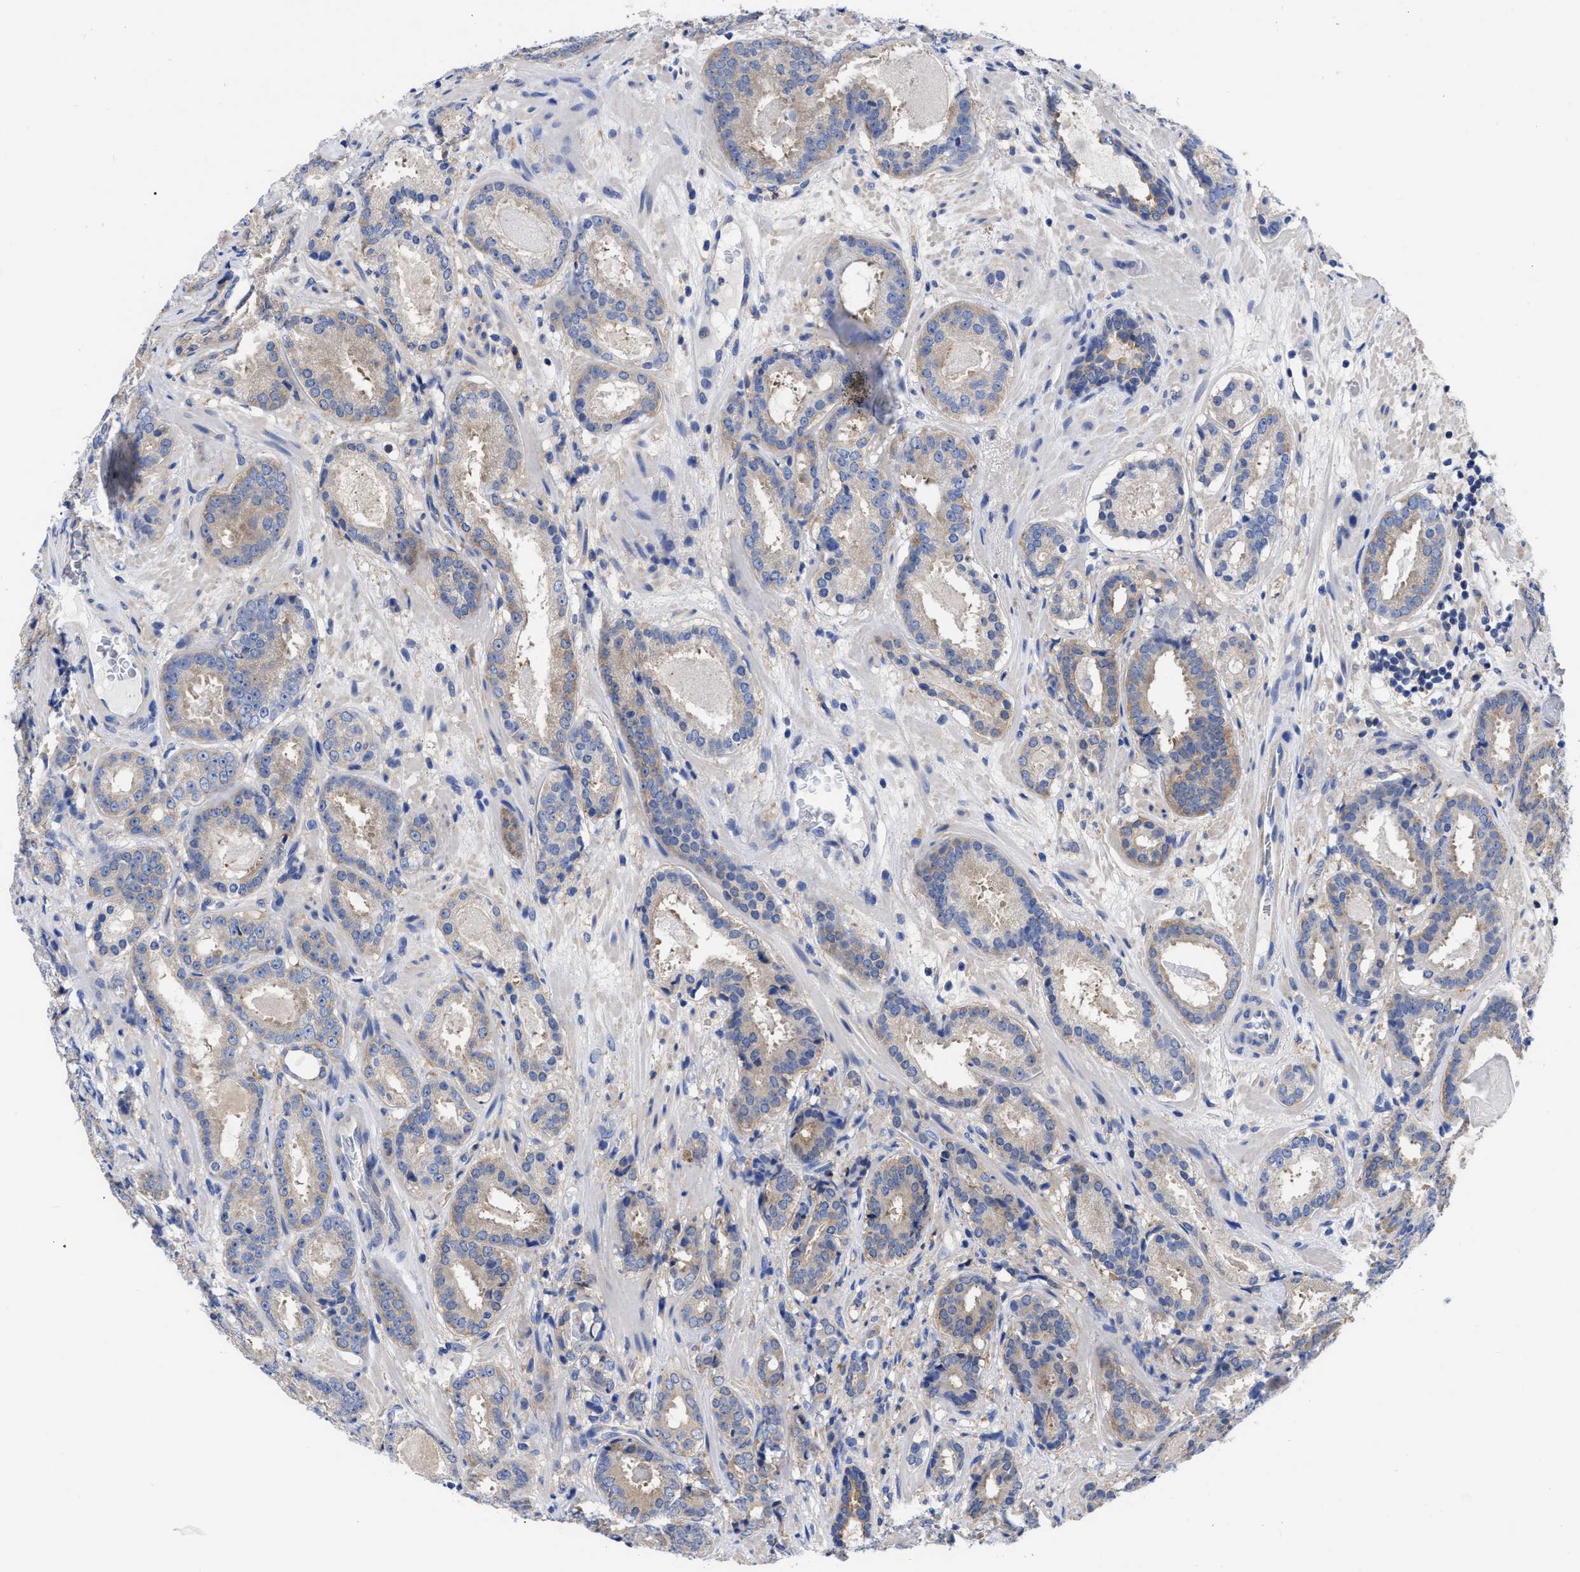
{"staining": {"intensity": "moderate", "quantity": ">75%", "location": "cytoplasmic/membranous"}, "tissue": "prostate cancer", "cell_type": "Tumor cells", "image_type": "cancer", "snomed": [{"axis": "morphology", "description": "Adenocarcinoma, Low grade"}, {"axis": "topography", "description": "Prostate"}], "caption": "Immunohistochemistry (IHC) photomicrograph of neoplastic tissue: prostate cancer (adenocarcinoma (low-grade)) stained using IHC displays medium levels of moderate protein expression localized specifically in the cytoplasmic/membranous of tumor cells, appearing as a cytoplasmic/membranous brown color.", "gene": "RBKS", "patient": {"sex": "male", "age": 69}}